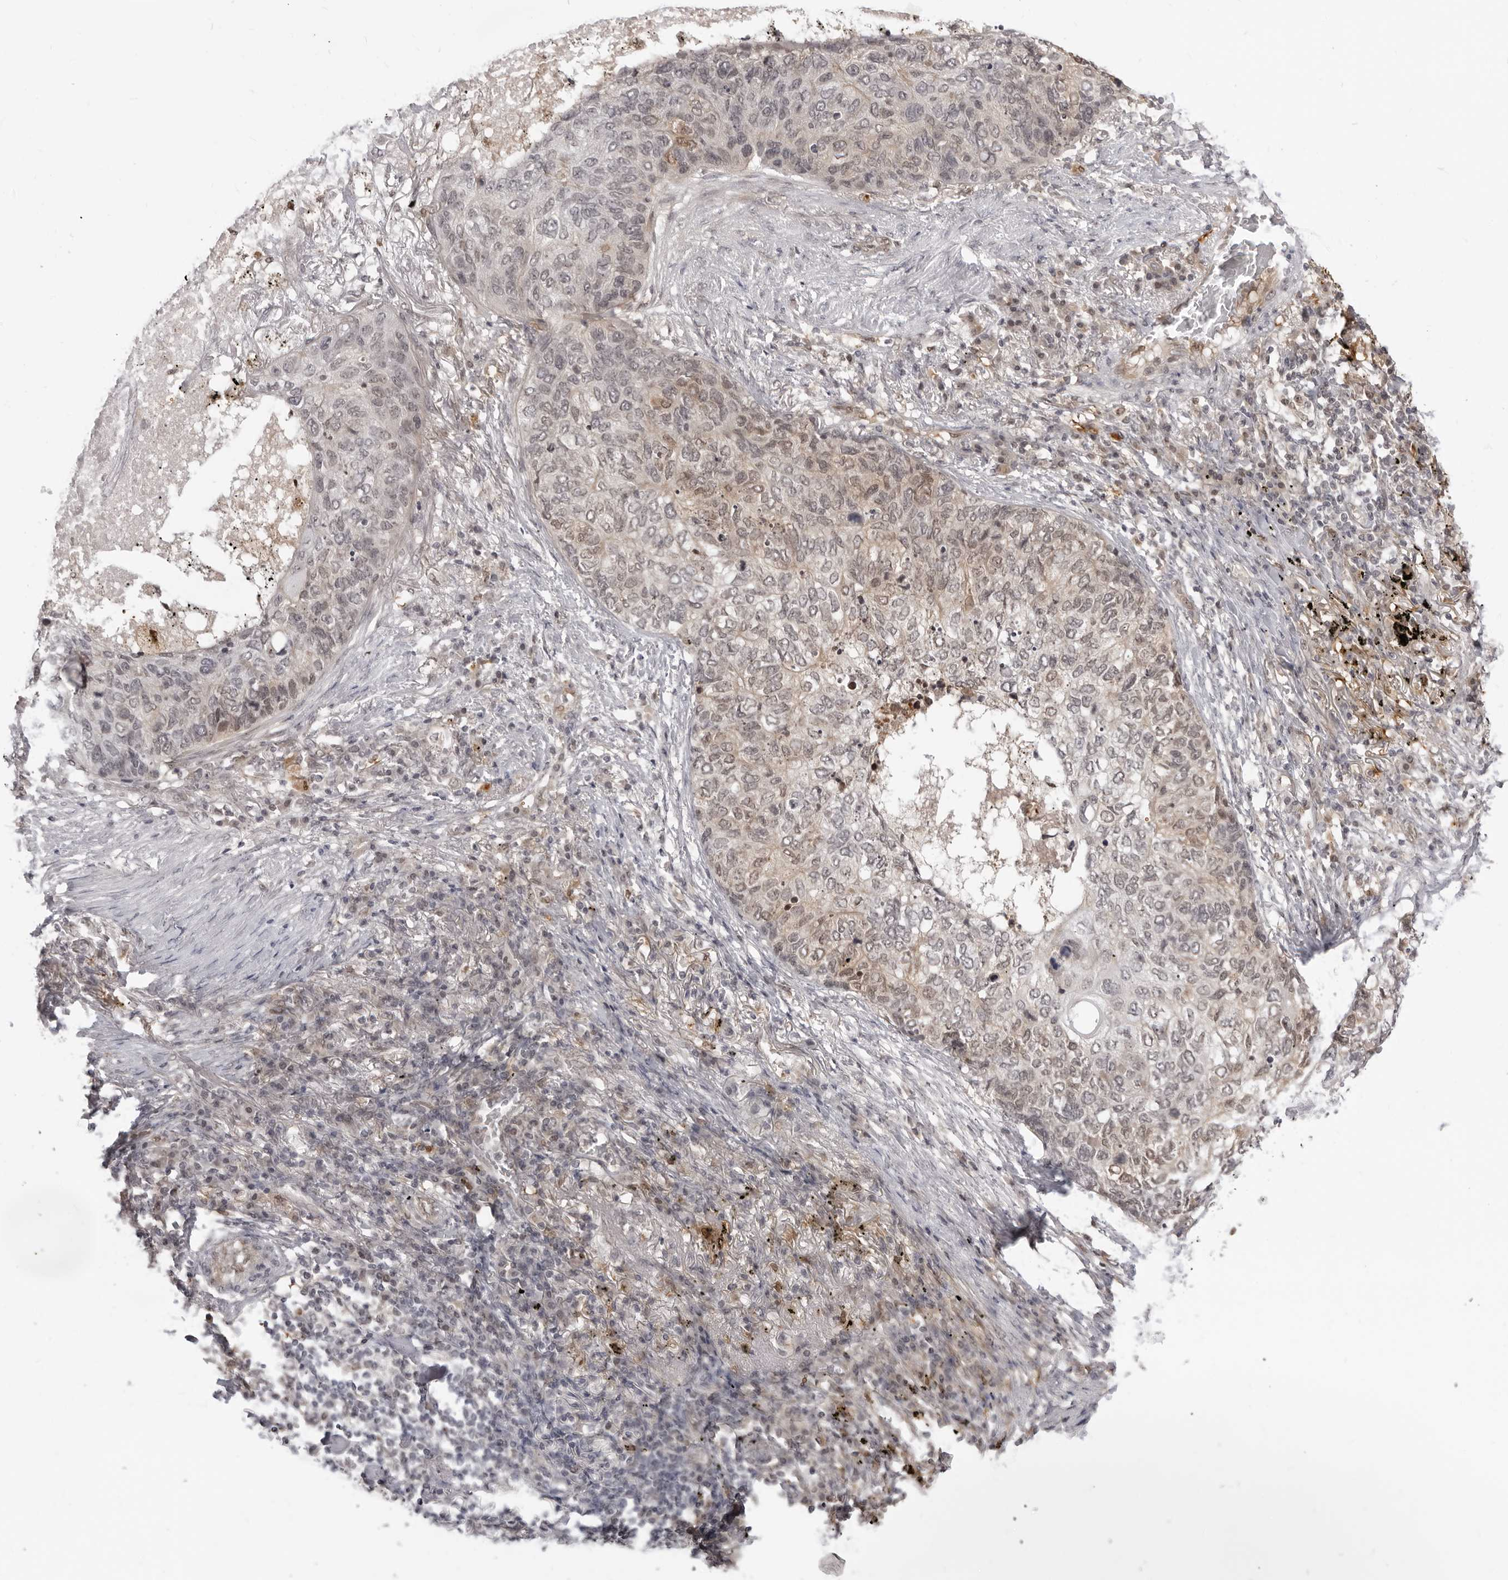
{"staining": {"intensity": "moderate", "quantity": "<25%", "location": "nuclear"}, "tissue": "lung cancer", "cell_type": "Tumor cells", "image_type": "cancer", "snomed": [{"axis": "morphology", "description": "Squamous cell carcinoma, NOS"}, {"axis": "topography", "description": "Lung"}], "caption": "Lung cancer (squamous cell carcinoma) was stained to show a protein in brown. There is low levels of moderate nuclear staining in about <25% of tumor cells.", "gene": "SRGAP2", "patient": {"sex": "female", "age": 63}}